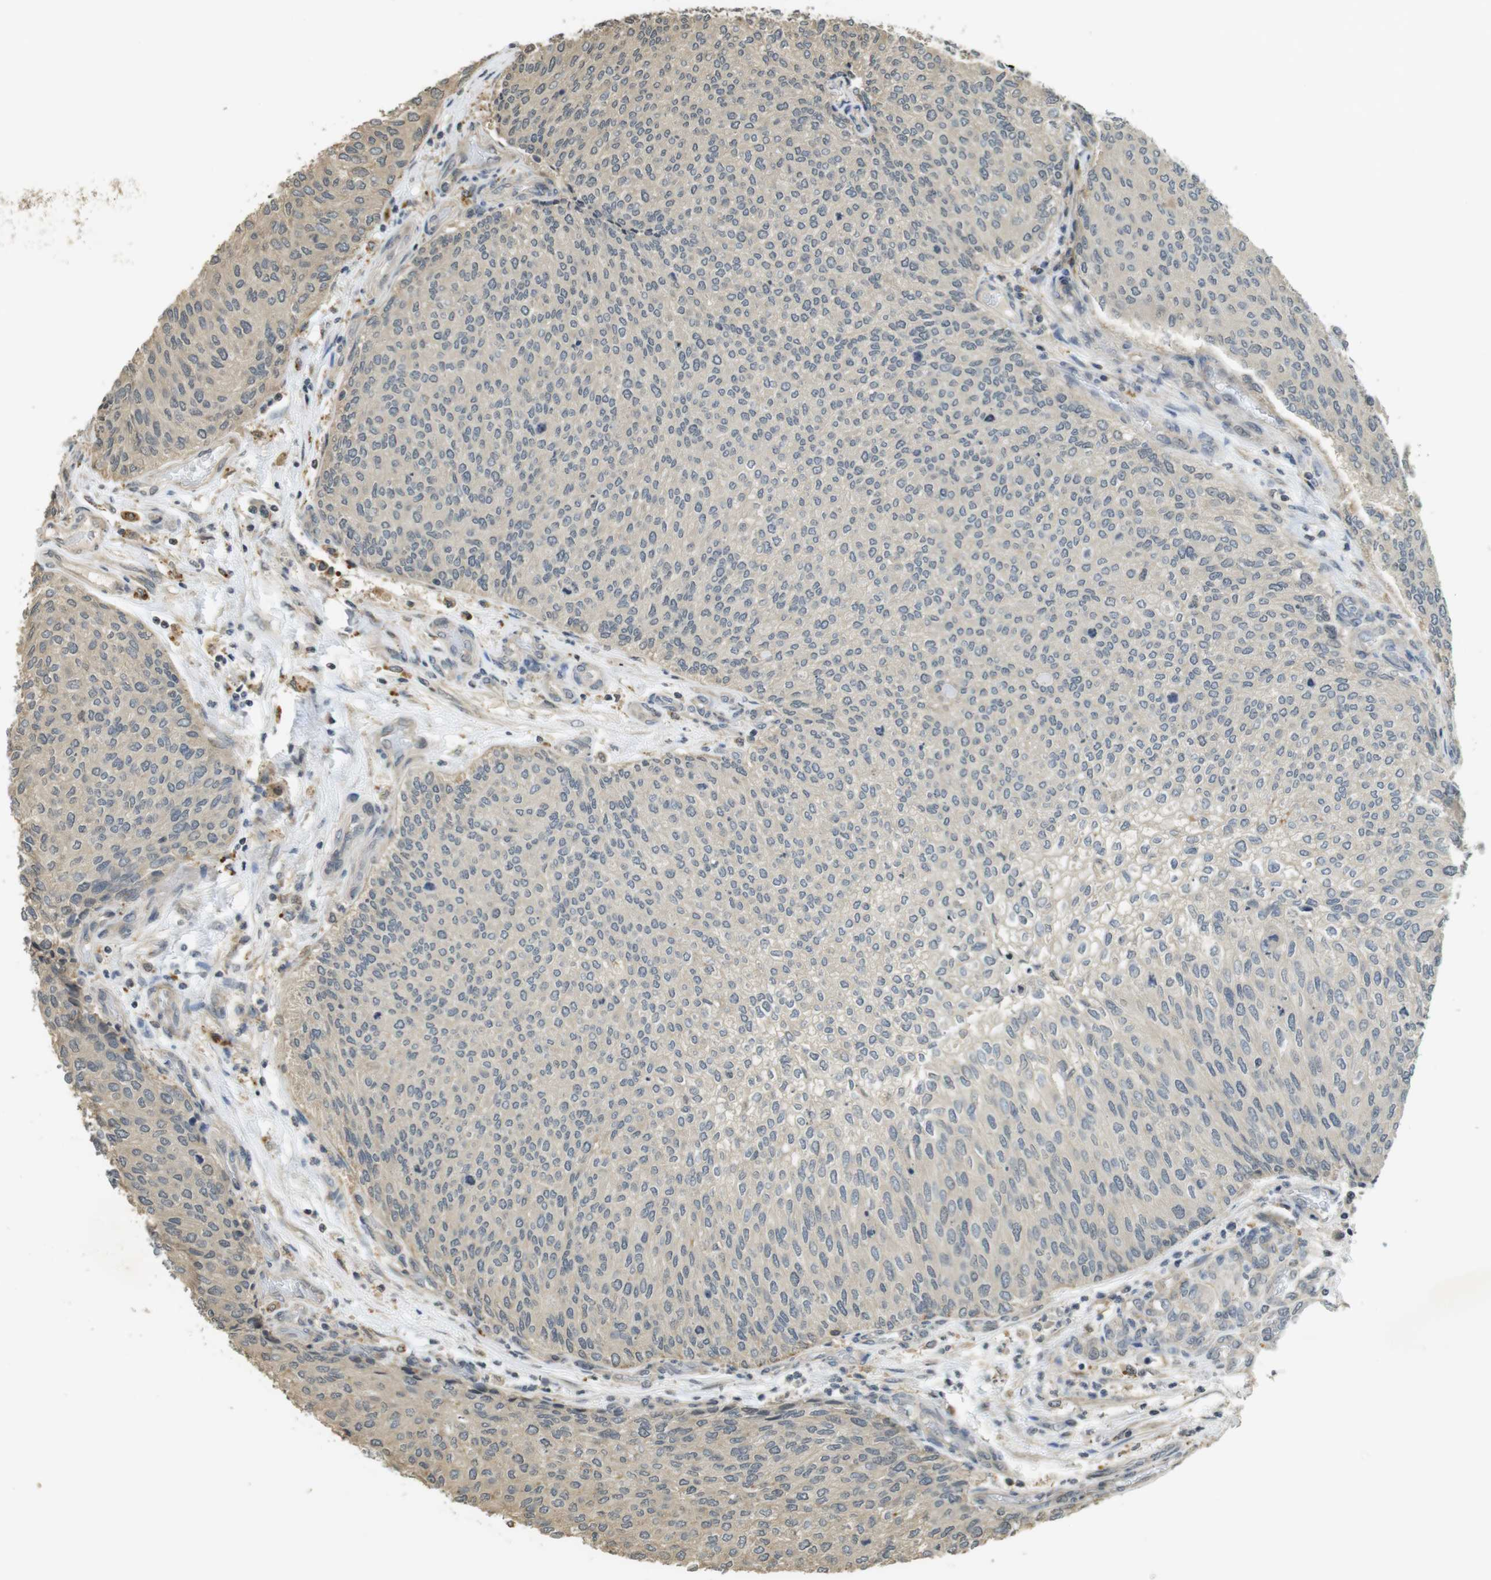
{"staining": {"intensity": "weak", "quantity": ">75%", "location": "cytoplasmic/membranous"}, "tissue": "urothelial cancer", "cell_type": "Tumor cells", "image_type": "cancer", "snomed": [{"axis": "morphology", "description": "Urothelial carcinoma, Low grade"}, {"axis": "topography", "description": "Urinary bladder"}], "caption": "Immunohistochemistry (IHC) image of urothelial carcinoma (low-grade) stained for a protein (brown), which demonstrates low levels of weak cytoplasmic/membranous staining in about >75% of tumor cells.", "gene": "FZD10", "patient": {"sex": "female", "age": 79}}